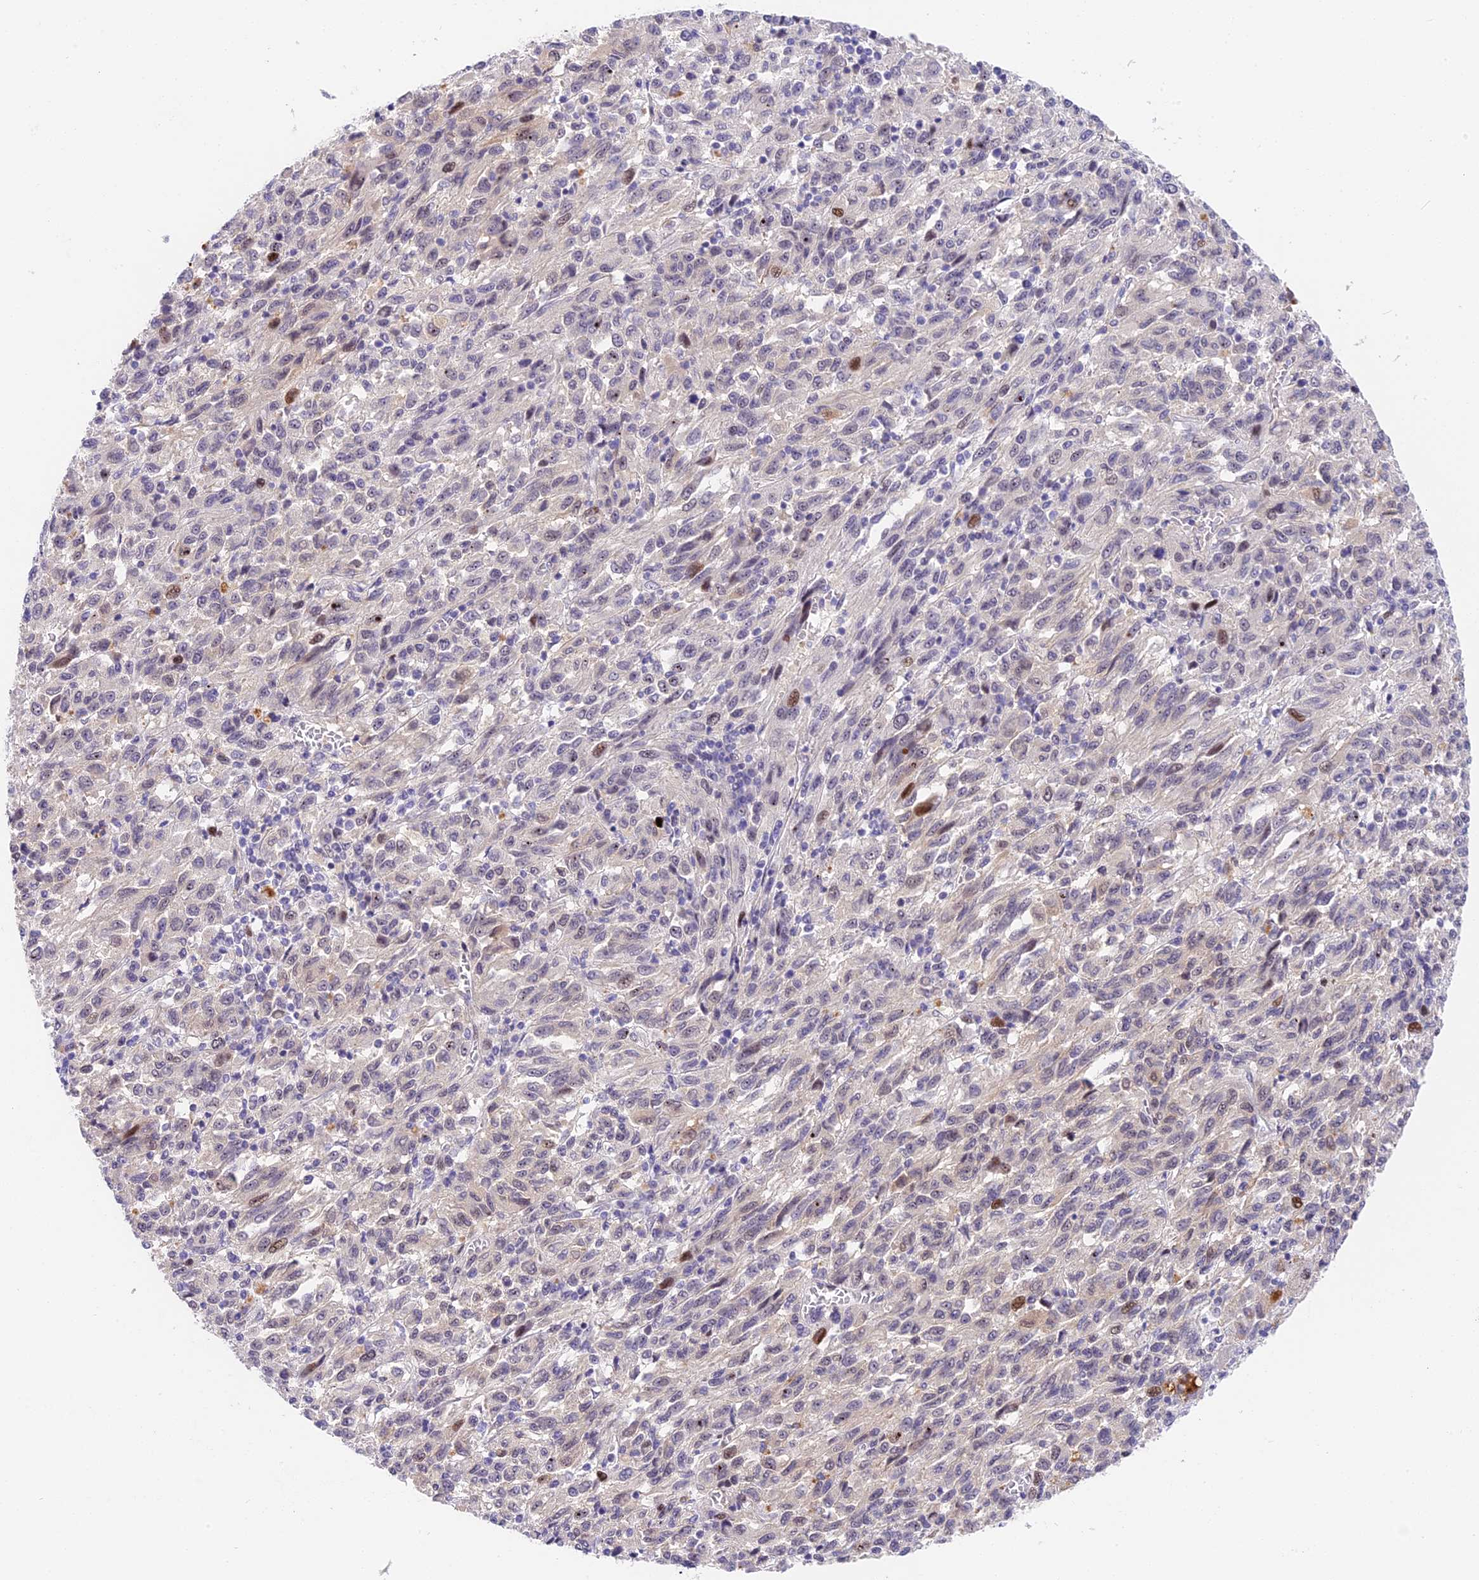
{"staining": {"intensity": "moderate", "quantity": "<25%", "location": "nuclear"}, "tissue": "melanoma", "cell_type": "Tumor cells", "image_type": "cancer", "snomed": [{"axis": "morphology", "description": "Malignant melanoma, Metastatic site"}, {"axis": "topography", "description": "Lung"}], "caption": "Human melanoma stained with a brown dye displays moderate nuclear positive positivity in about <25% of tumor cells.", "gene": "MIDN", "patient": {"sex": "male", "age": 64}}